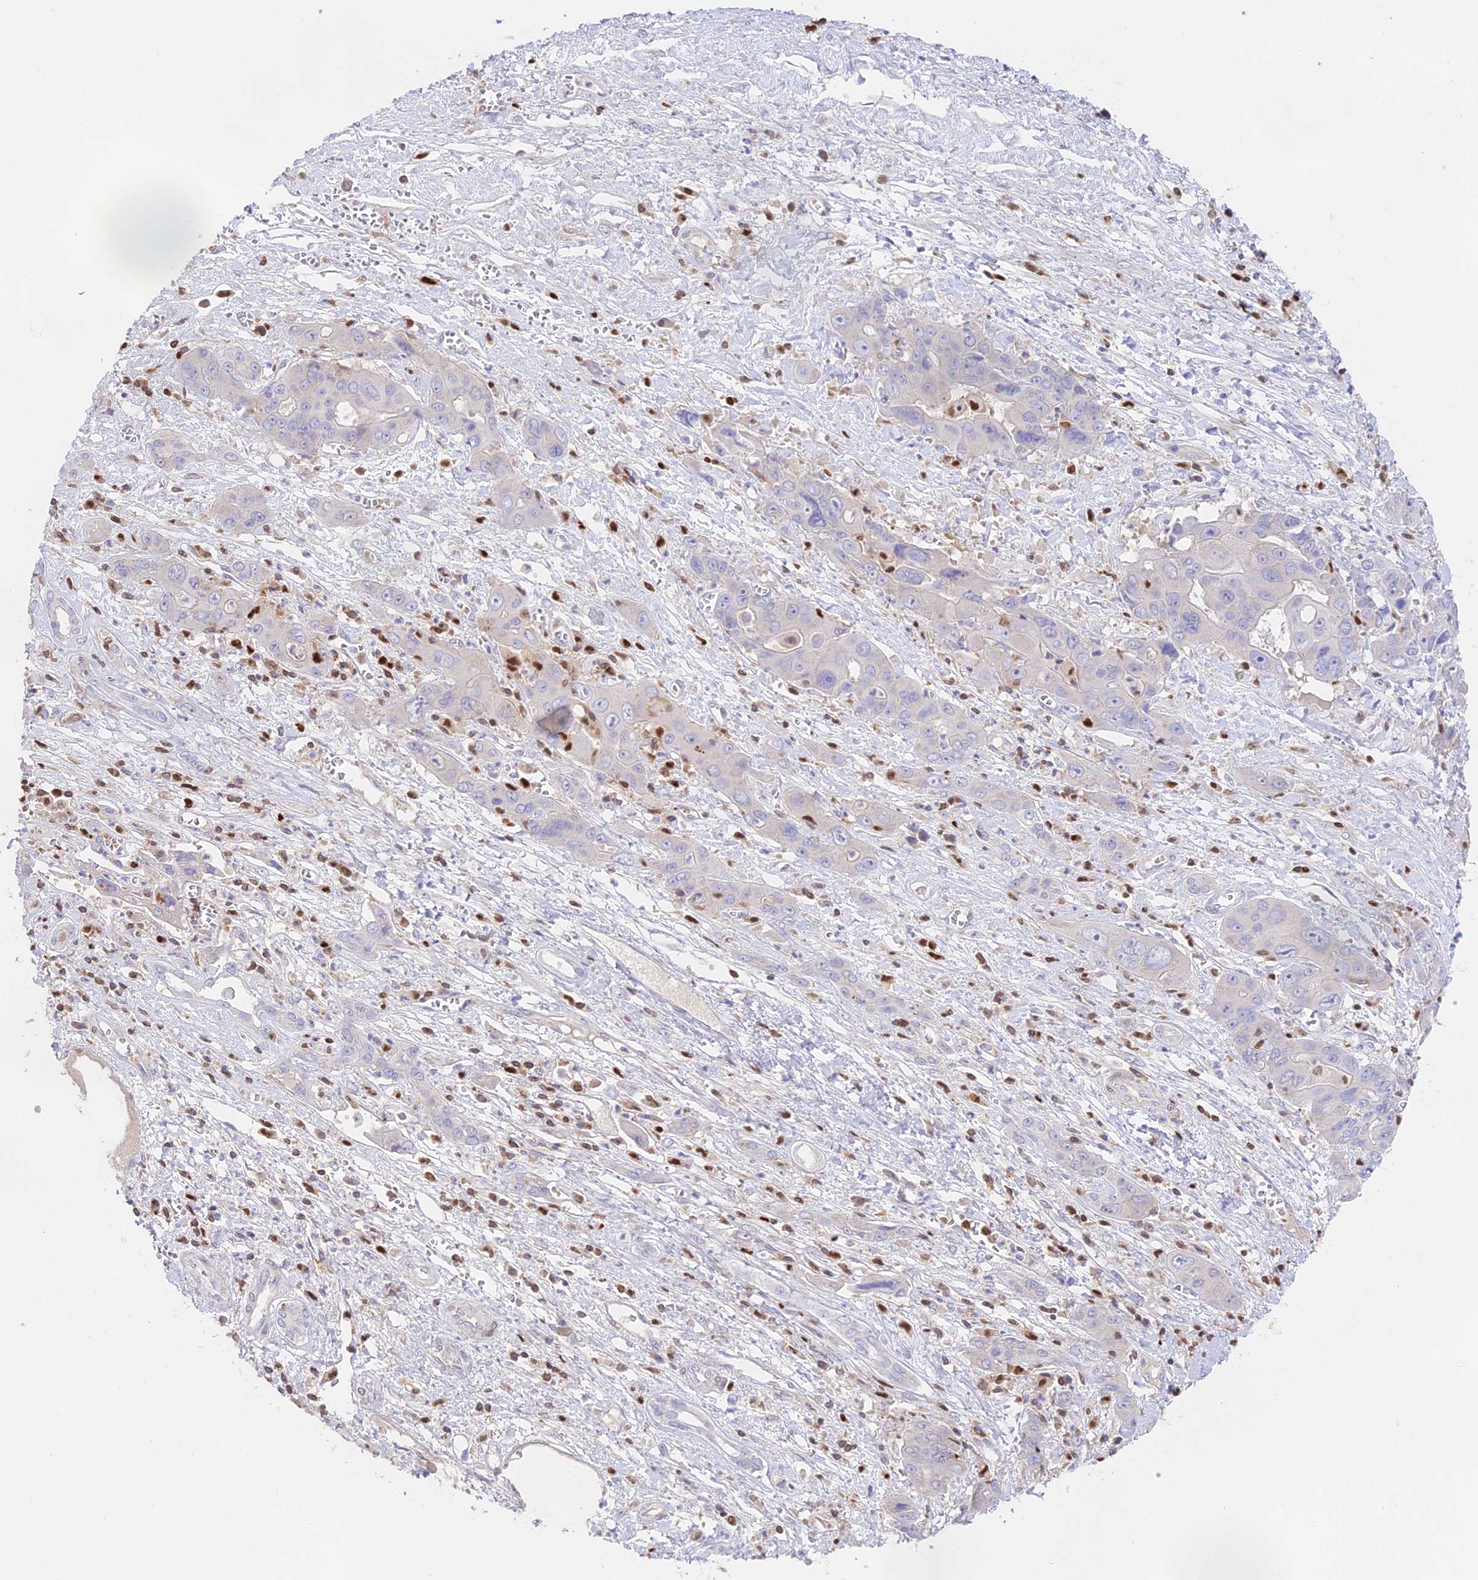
{"staining": {"intensity": "negative", "quantity": "none", "location": "none"}, "tissue": "liver cancer", "cell_type": "Tumor cells", "image_type": "cancer", "snomed": [{"axis": "morphology", "description": "Cholangiocarcinoma"}, {"axis": "topography", "description": "Liver"}], "caption": "The micrograph demonstrates no staining of tumor cells in liver cancer (cholangiocarcinoma).", "gene": "DENND1C", "patient": {"sex": "male", "age": 67}}